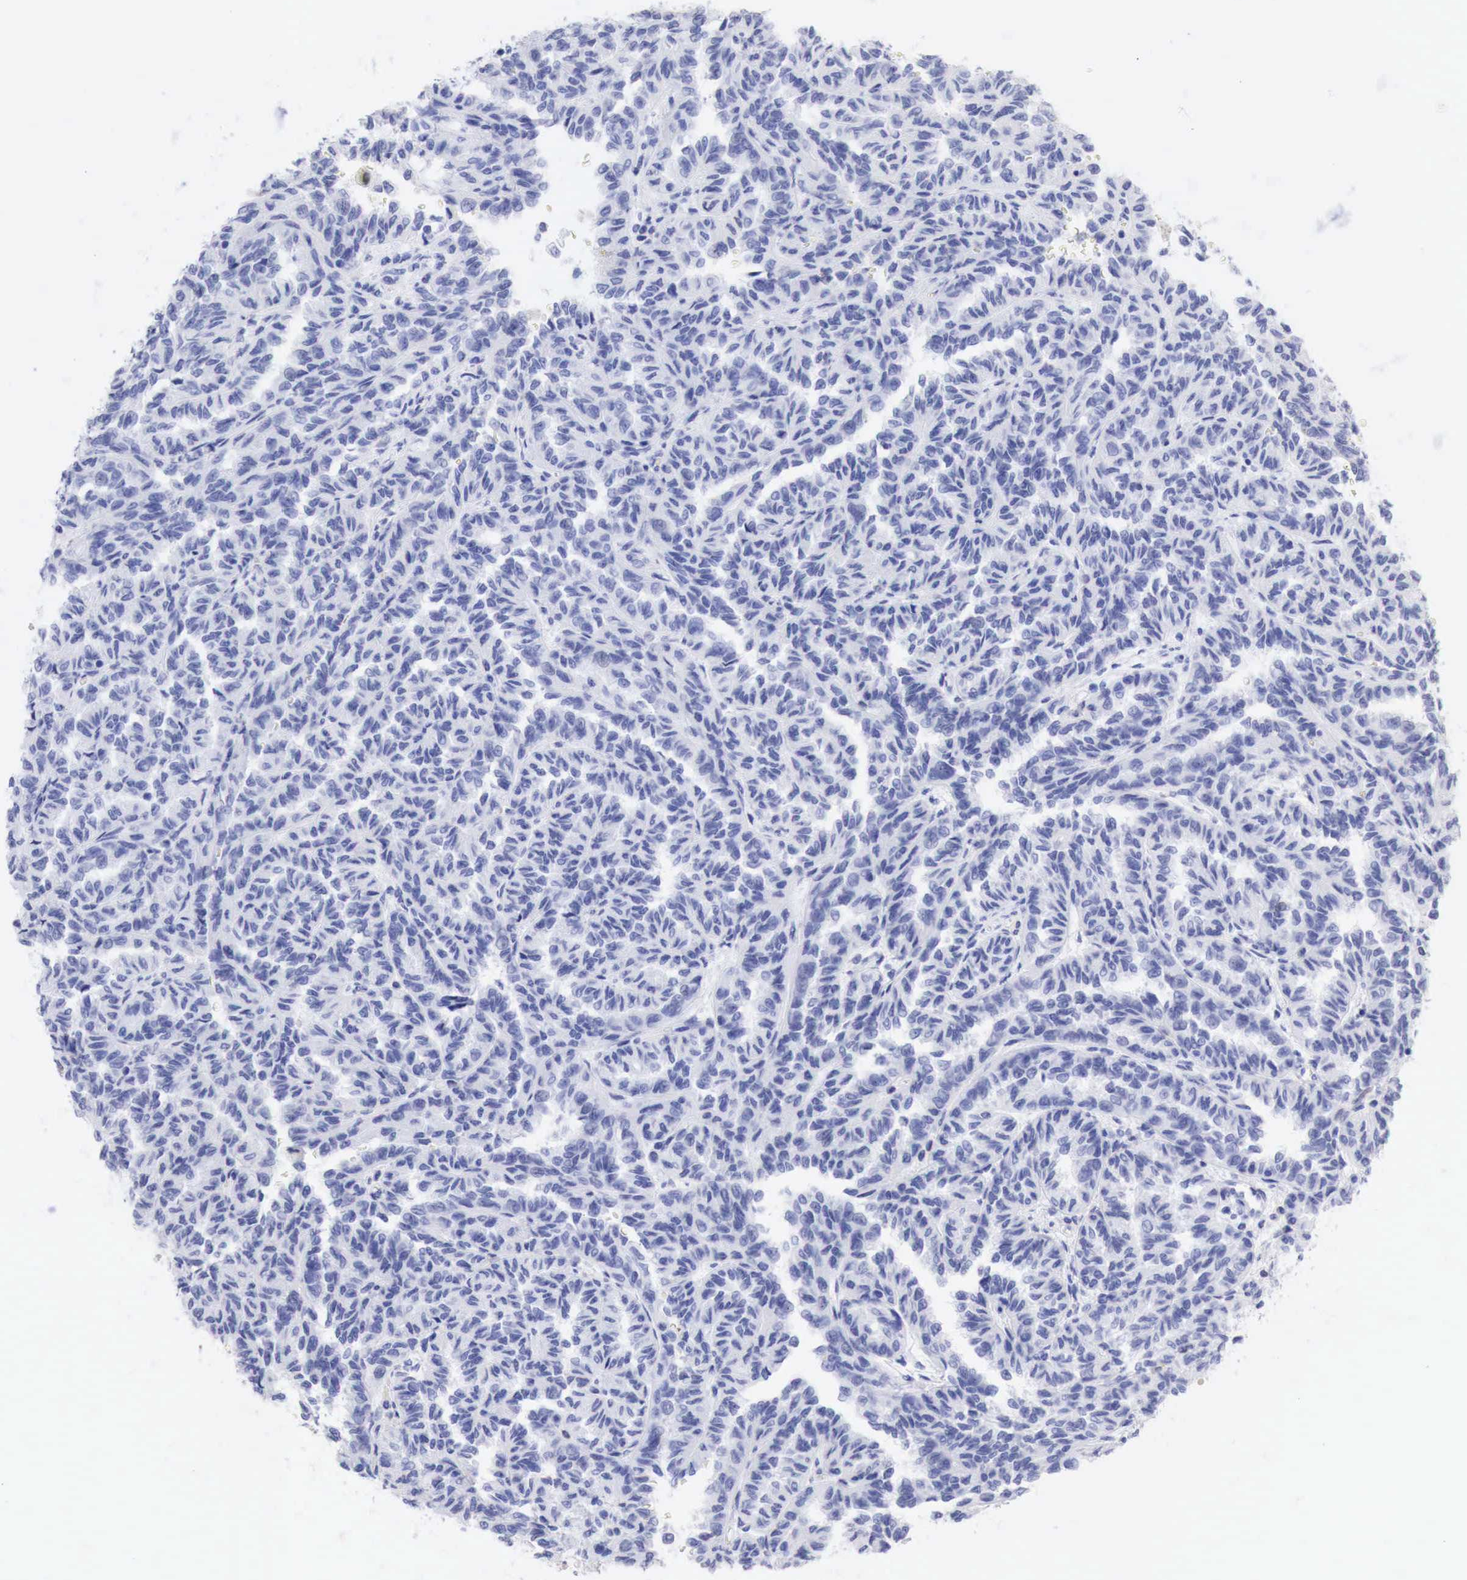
{"staining": {"intensity": "negative", "quantity": "none", "location": "none"}, "tissue": "renal cancer", "cell_type": "Tumor cells", "image_type": "cancer", "snomed": [{"axis": "morphology", "description": "Inflammation, NOS"}, {"axis": "morphology", "description": "Adenocarcinoma, NOS"}, {"axis": "topography", "description": "Kidney"}], "caption": "The image shows no staining of tumor cells in renal cancer (adenocarcinoma). (Brightfield microscopy of DAB IHC at high magnification).", "gene": "CDKN2A", "patient": {"sex": "male", "age": 68}}